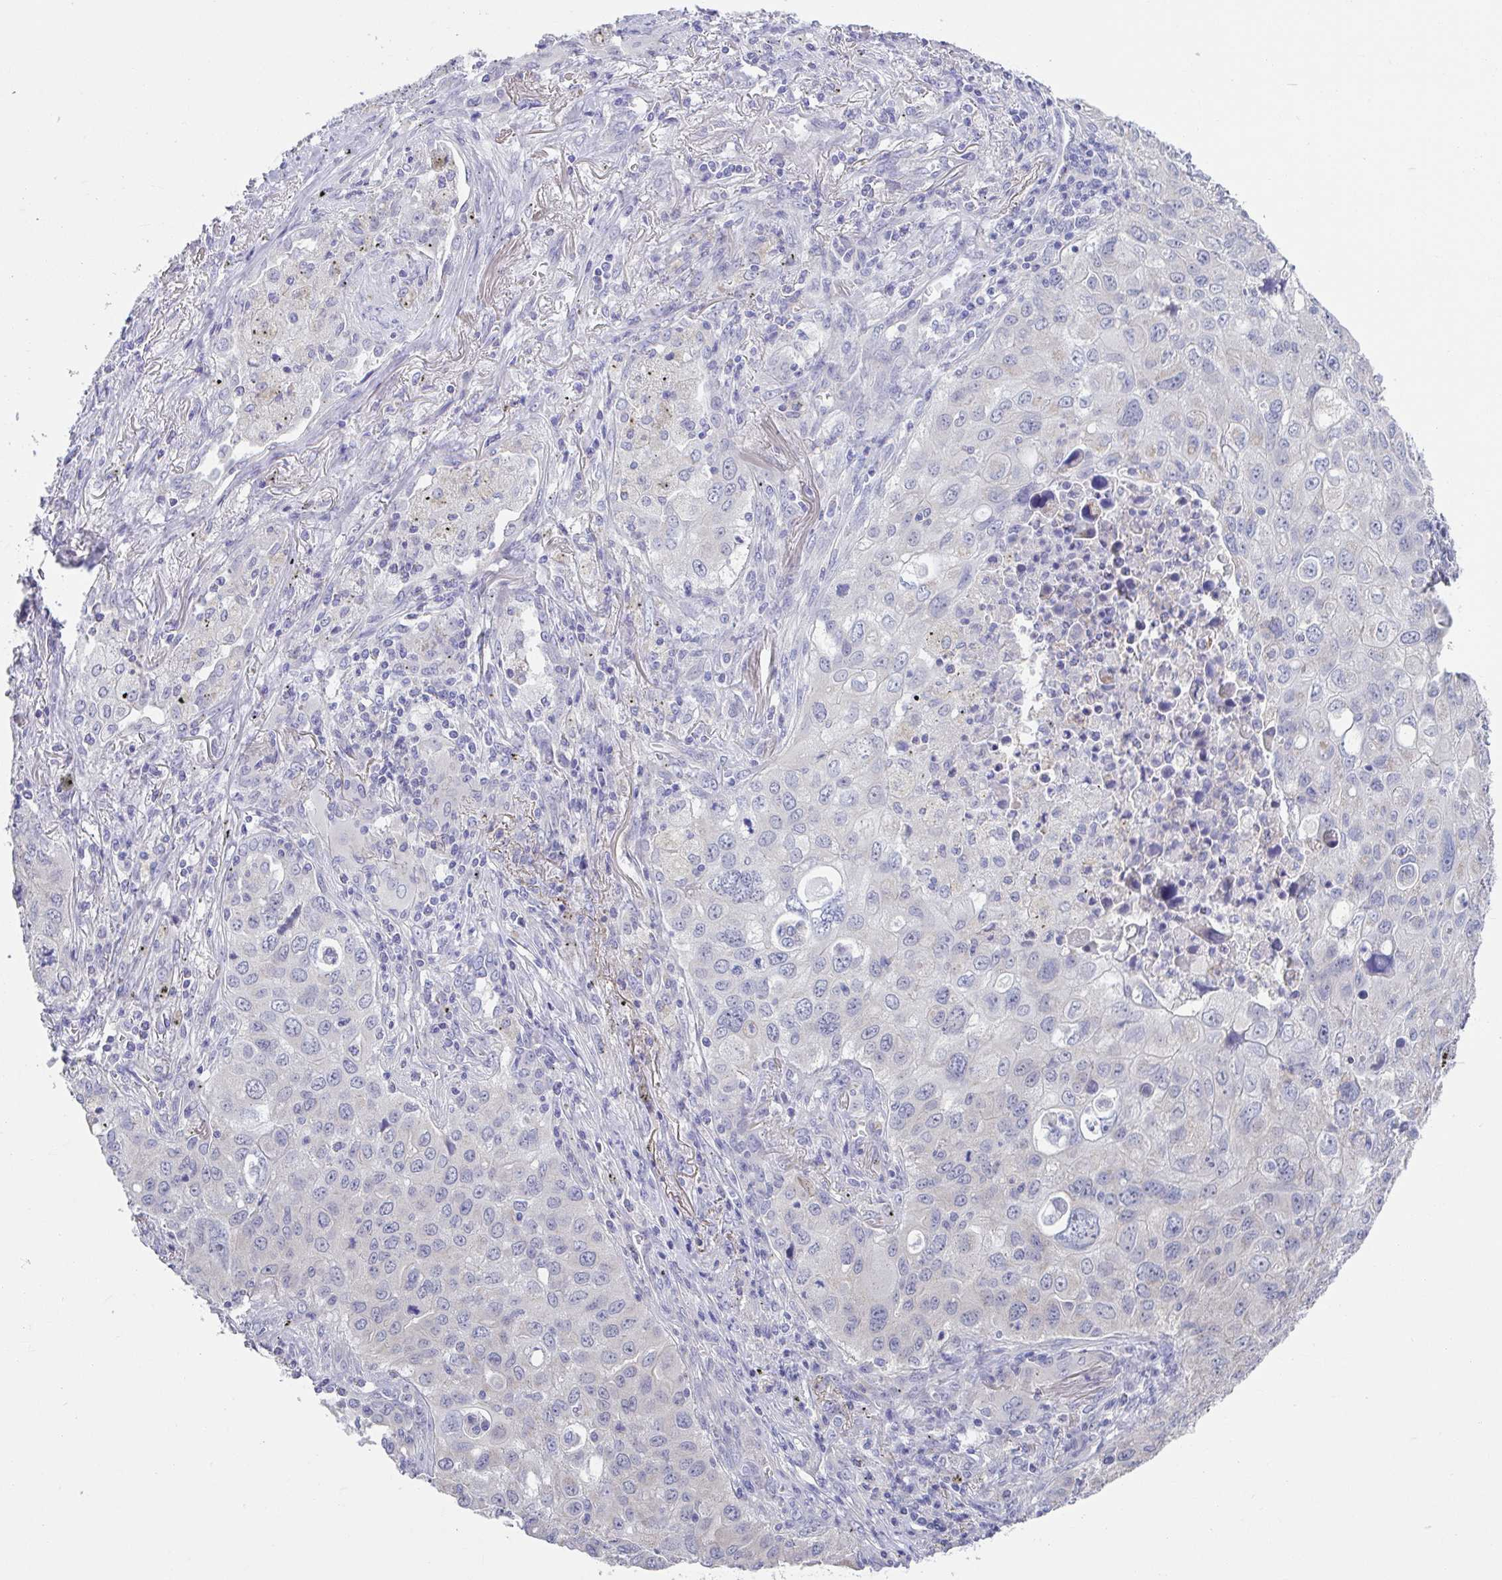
{"staining": {"intensity": "negative", "quantity": "none", "location": "none"}, "tissue": "lung cancer", "cell_type": "Tumor cells", "image_type": "cancer", "snomed": [{"axis": "morphology", "description": "Adenocarcinoma, NOS"}, {"axis": "morphology", "description": "Adenocarcinoma, metastatic, NOS"}, {"axis": "topography", "description": "Lymph node"}, {"axis": "topography", "description": "Lung"}], "caption": "Tumor cells are negative for brown protein staining in lung cancer (metastatic adenocarcinoma).", "gene": "CXCR1", "patient": {"sex": "female", "age": 42}}